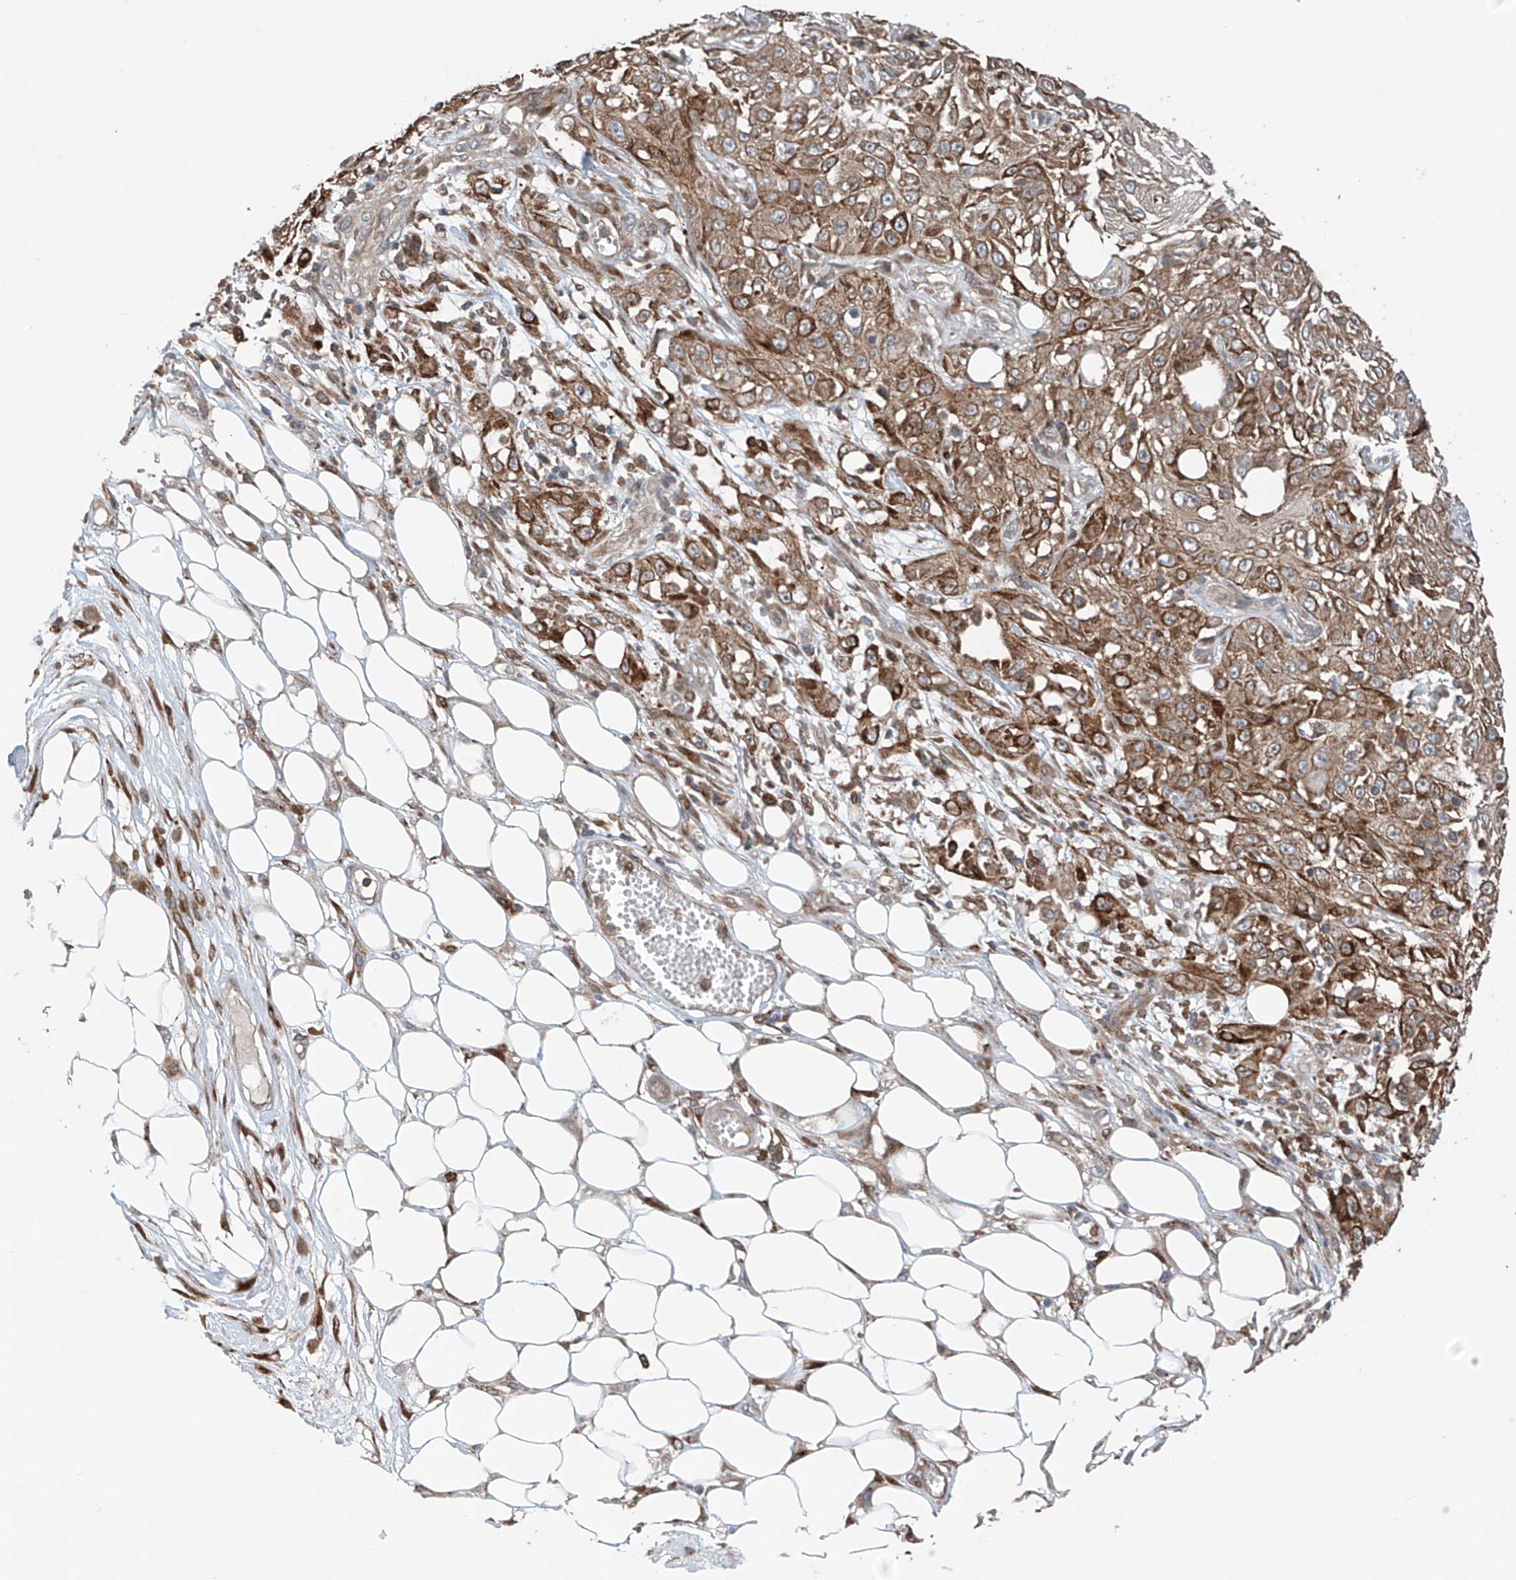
{"staining": {"intensity": "moderate", "quantity": "25%-75%", "location": "cytoplasmic/membranous"}, "tissue": "skin cancer", "cell_type": "Tumor cells", "image_type": "cancer", "snomed": [{"axis": "morphology", "description": "Squamous cell carcinoma, NOS"}, {"axis": "morphology", "description": "Squamous cell carcinoma, metastatic, NOS"}, {"axis": "topography", "description": "Skin"}, {"axis": "topography", "description": "Lymph node"}], "caption": "Tumor cells reveal moderate cytoplasmic/membranous expression in about 25%-75% of cells in skin metastatic squamous cell carcinoma.", "gene": "SAMD3", "patient": {"sex": "male", "age": 75}}